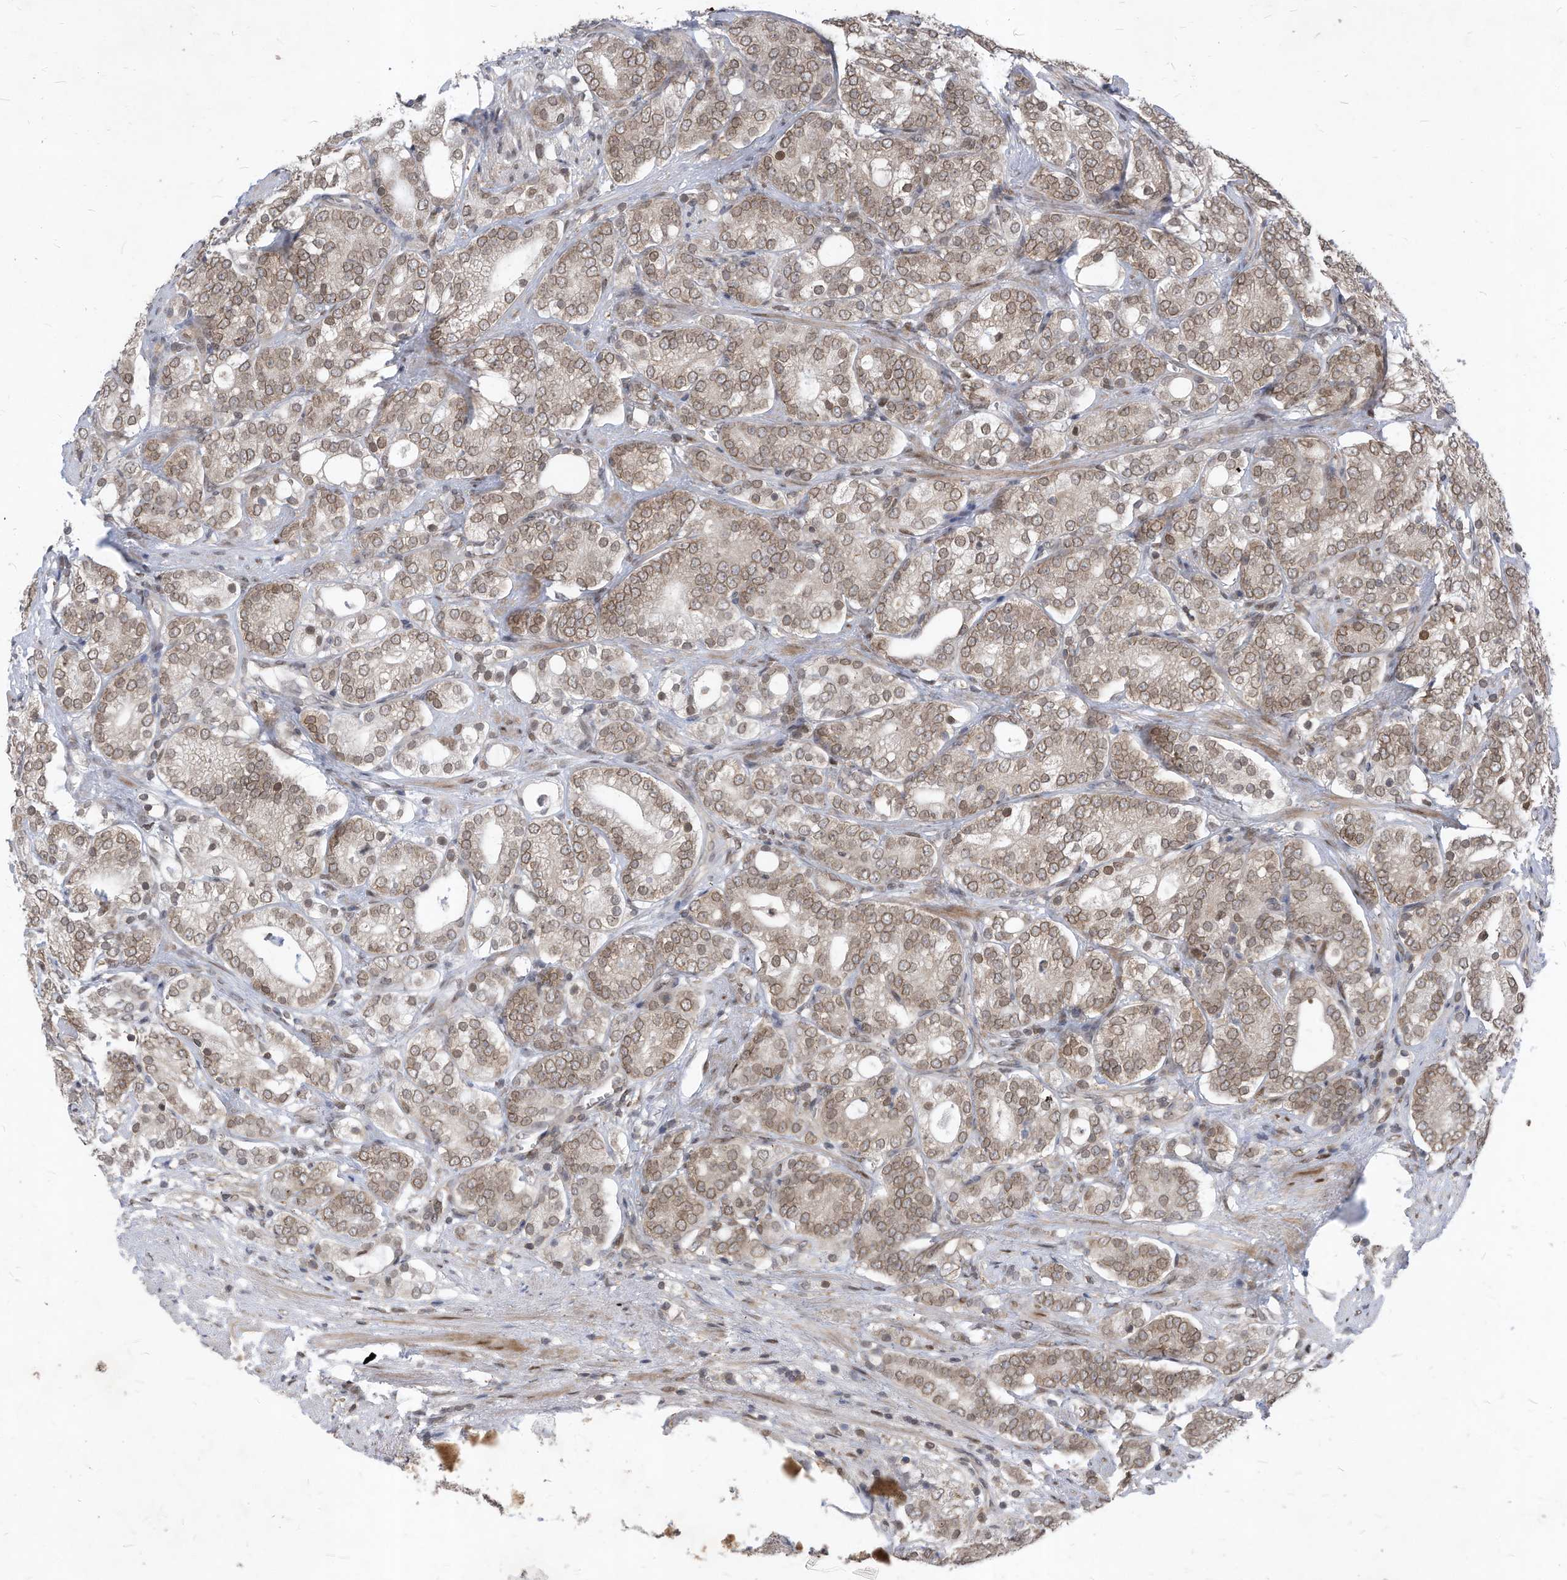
{"staining": {"intensity": "moderate", "quantity": ">75%", "location": "cytoplasmic/membranous,nuclear"}, "tissue": "prostate cancer", "cell_type": "Tumor cells", "image_type": "cancer", "snomed": [{"axis": "morphology", "description": "Adenocarcinoma, High grade"}, {"axis": "topography", "description": "Prostate"}], "caption": "Moderate cytoplasmic/membranous and nuclear staining is identified in about >75% of tumor cells in prostate cancer.", "gene": "KPNB1", "patient": {"sex": "male", "age": 57}}